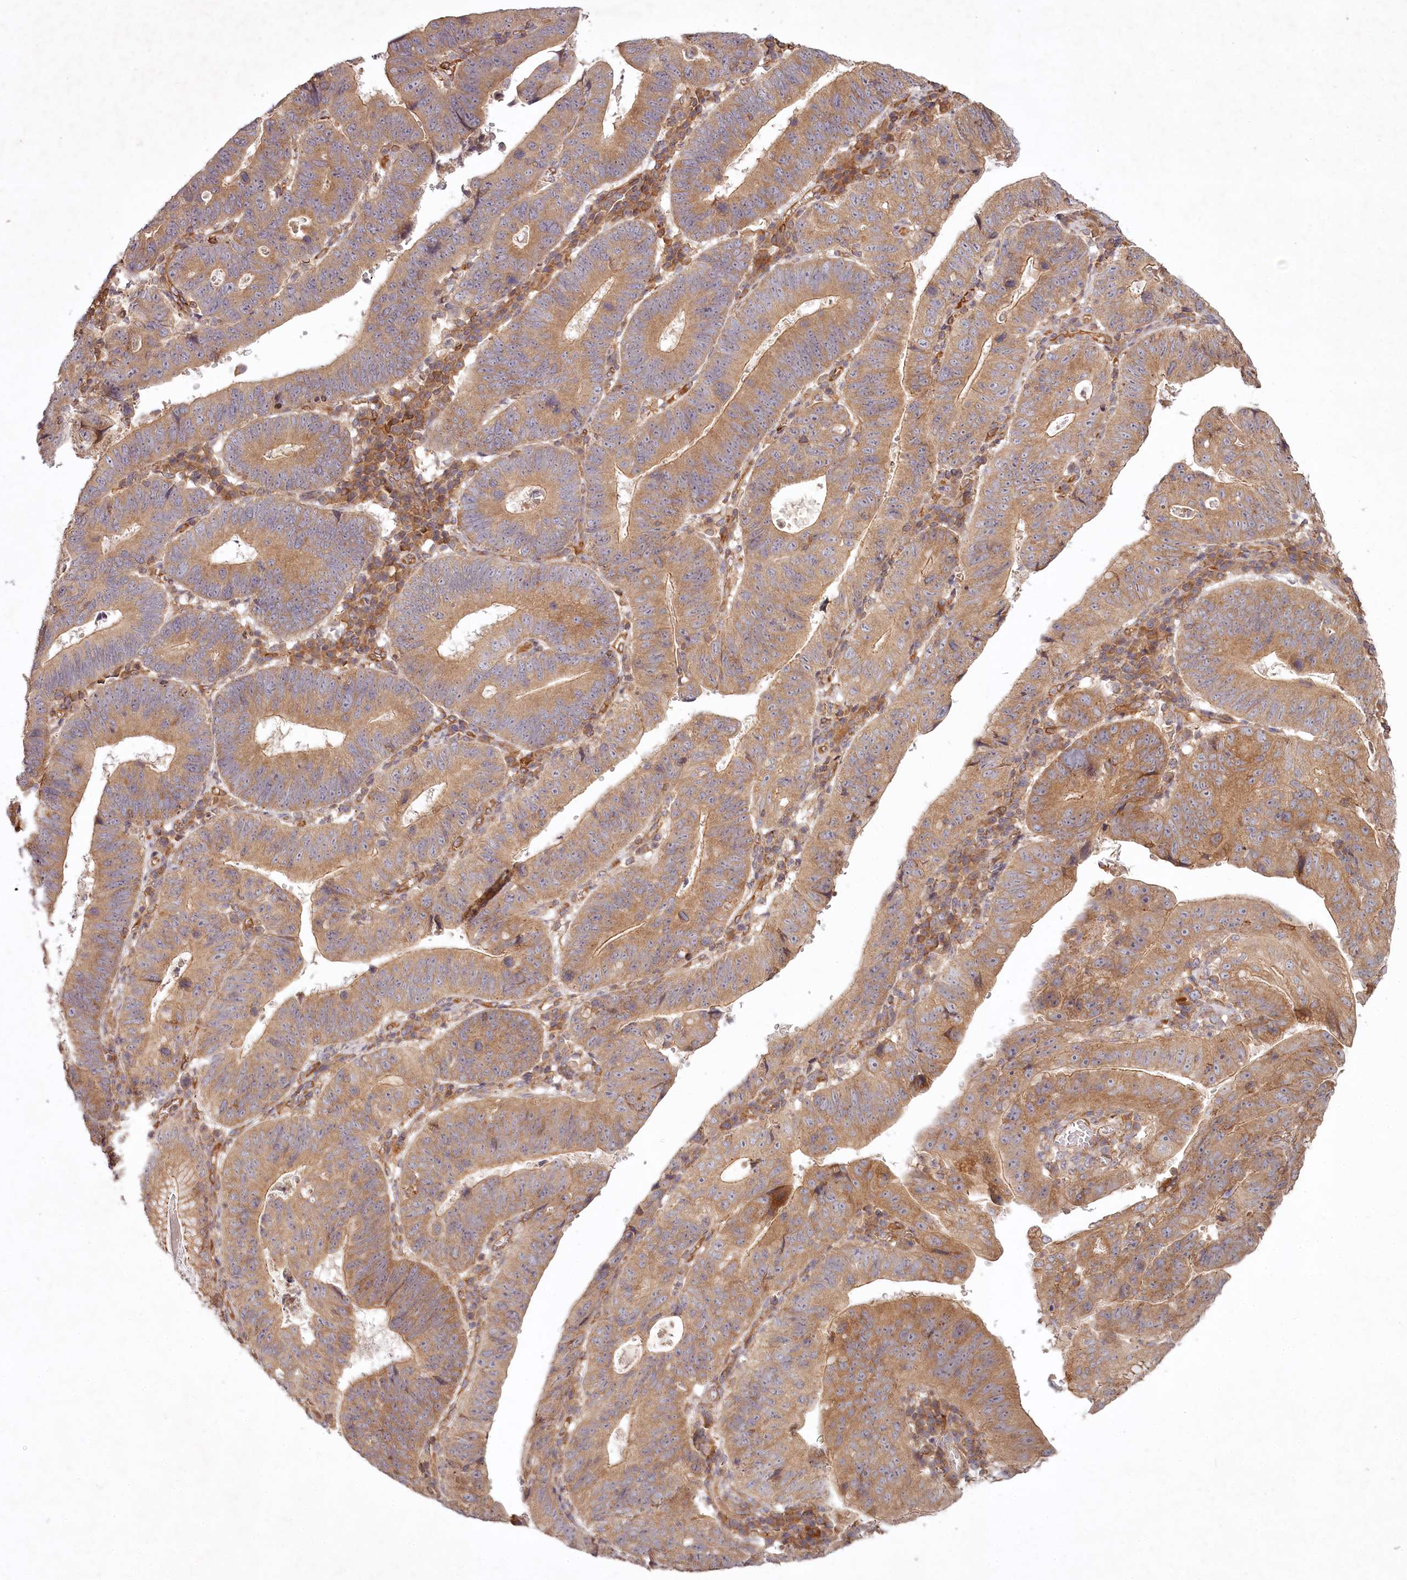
{"staining": {"intensity": "moderate", "quantity": ">75%", "location": "cytoplasmic/membranous"}, "tissue": "stomach cancer", "cell_type": "Tumor cells", "image_type": "cancer", "snomed": [{"axis": "morphology", "description": "Adenocarcinoma, NOS"}, {"axis": "topography", "description": "Stomach"}], "caption": "A micrograph showing moderate cytoplasmic/membranous expression in about >75% of tumor cells in stomach cancer (adenocarcinoma), as visualized by brown immunohistochemical staining.", "gene": "TMIE", "patient": {"sex": "male", "age": 59}}